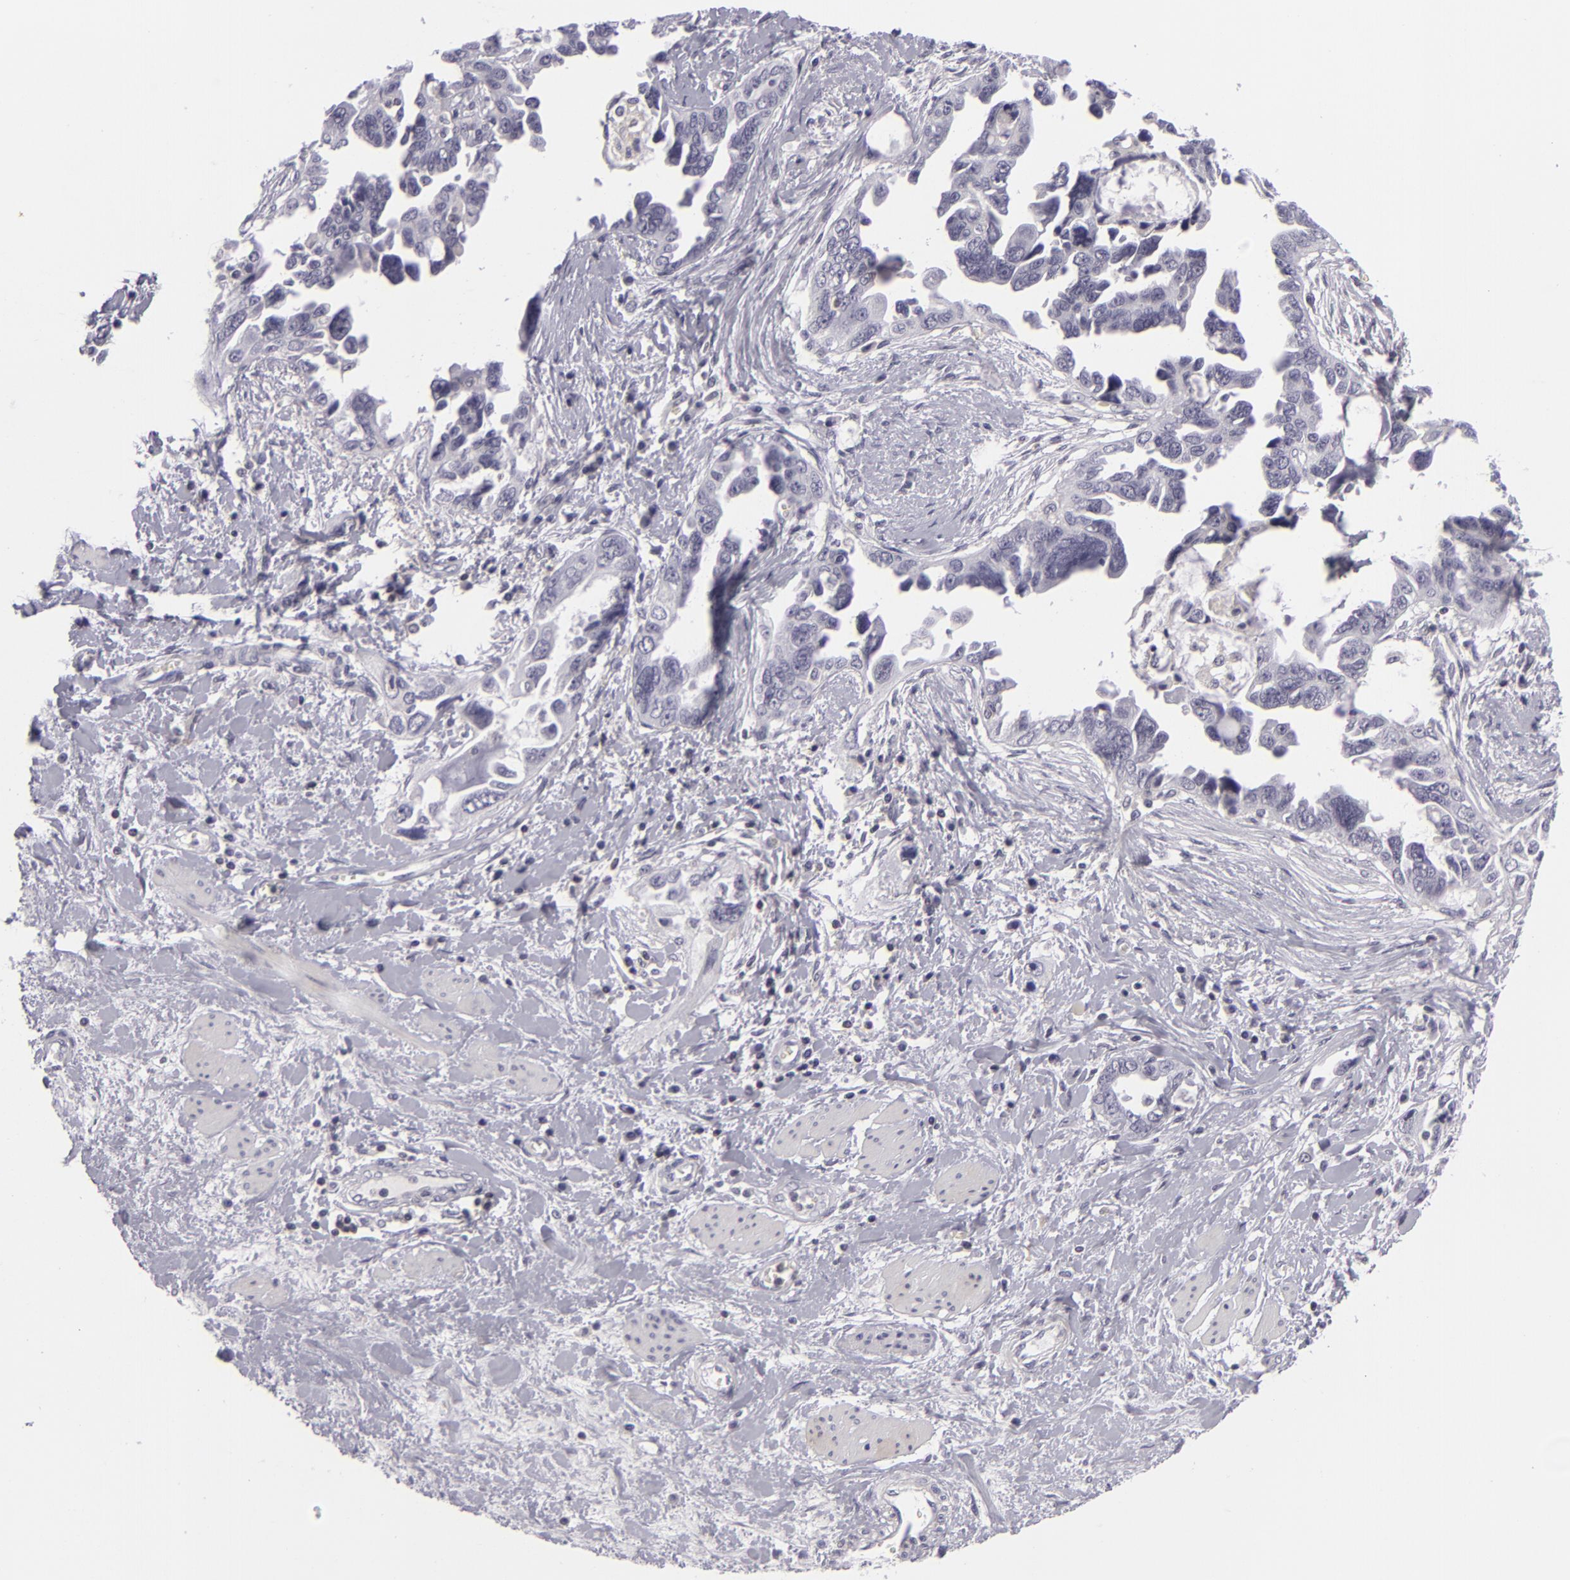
{"staining": {"intensity": "negative", "quantity": "none", "location": "none"}, "tissue": "ovarian cancer", "cell_type": "Tumor cells", "image_type": "cancer", "snomed": [{"axis": "morphology", "description": "Cystadenocarcinoma, serous, NOS"}, {"axis": "topography", "description": "Ovary"}], "caption": "The histopathology image demonstrates no significant staining in tumor cells of serous cystadenocarcinoma (ovarian). (Brightfield microscopy of DAB (3,3'-diaminobenzidine) immunohistochemistry (IHC) at high magnification).", "gene": "KCNAB2", "patient": {"sex": "female", "age": 63}}